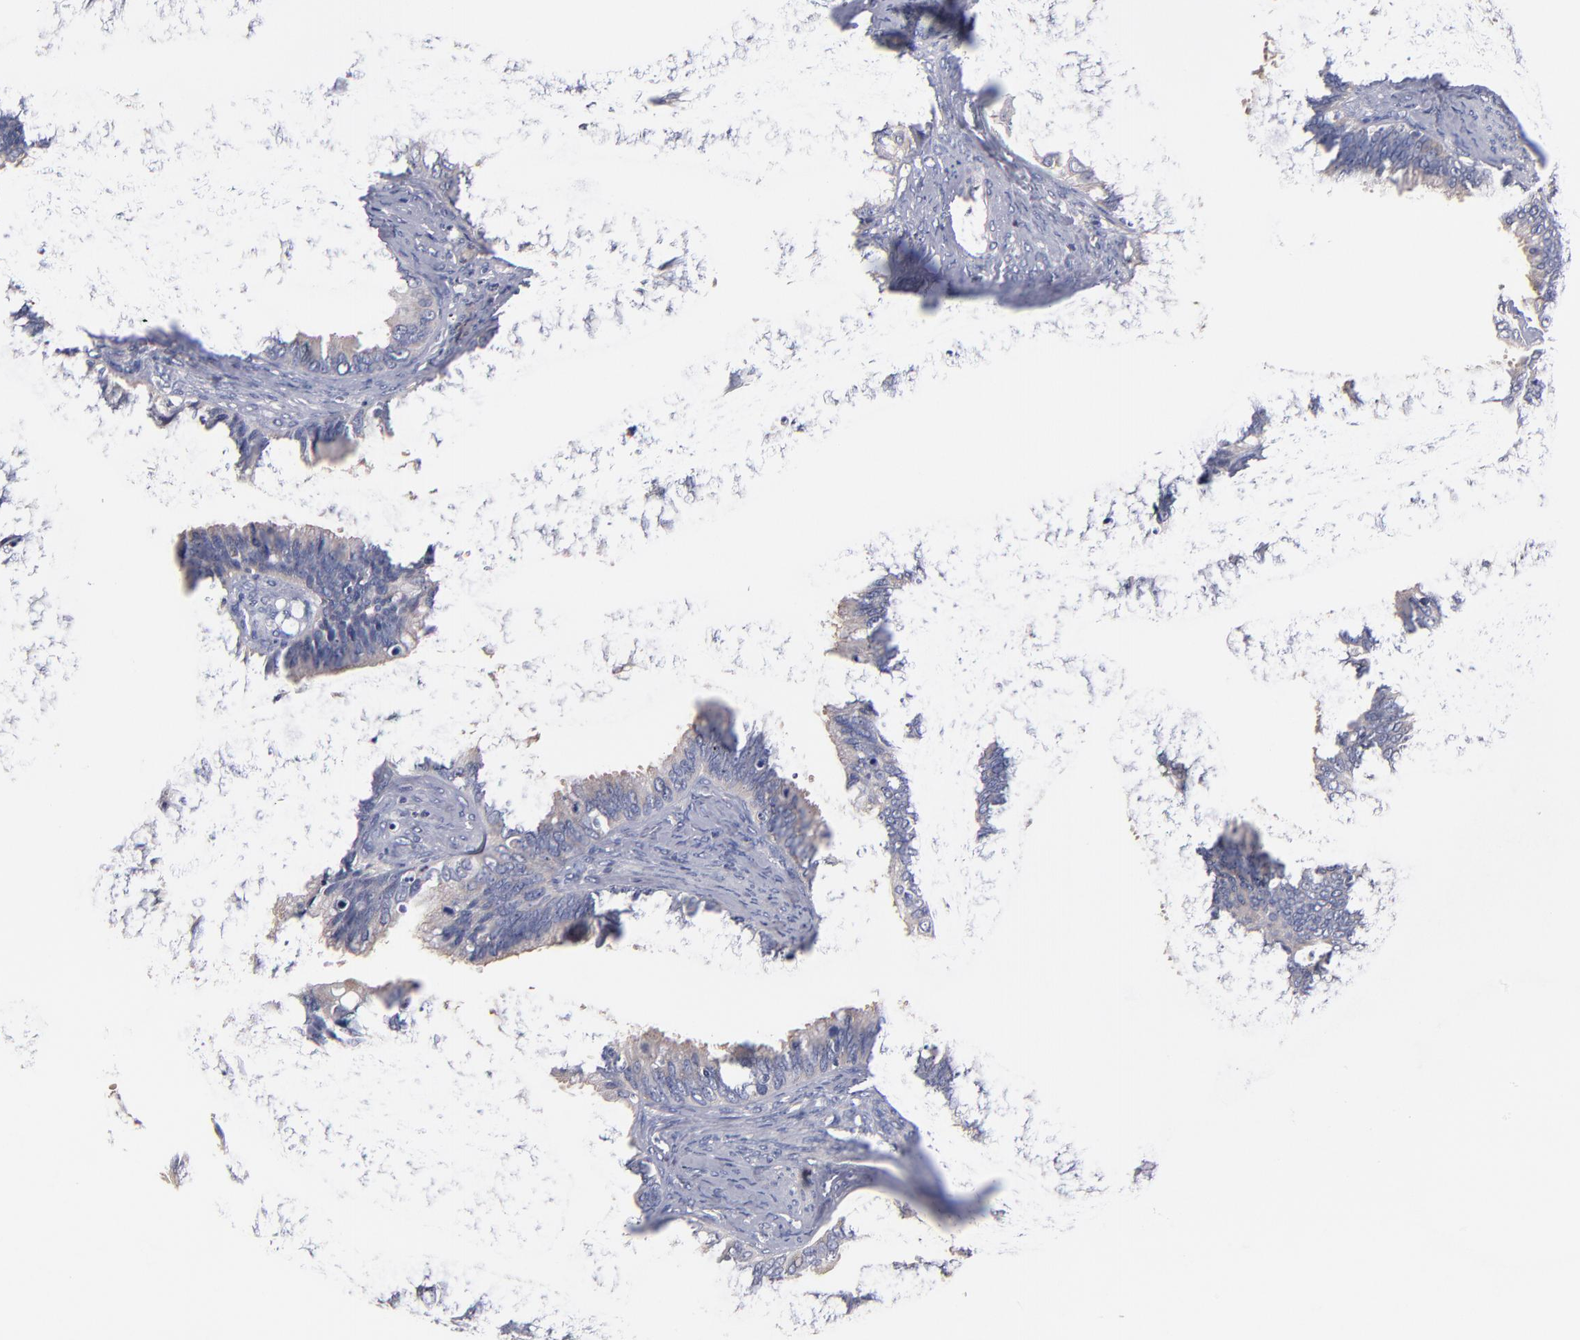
{"staining": {"intensity": "weak", "quantity": "25%-75%", "location": "cytoplasmic/membranous"}, "tissue": "cervical cancer", "cell_type": "Tumor cells", "image_type": "cancer", "snomed": [{"axis": "morphology", "description": "Adenocarcinoma, NOS"}, {"axis": "topography", "description": "Cervix"}], "caption": "Cervical cancer stained for a protein (brown) exhibits weak cytoplasmic/membranous positive positivity in about 25%-75% of tumor cells.", "gene": "DACT1", "patient": {"sex": "female", "age": 47}}